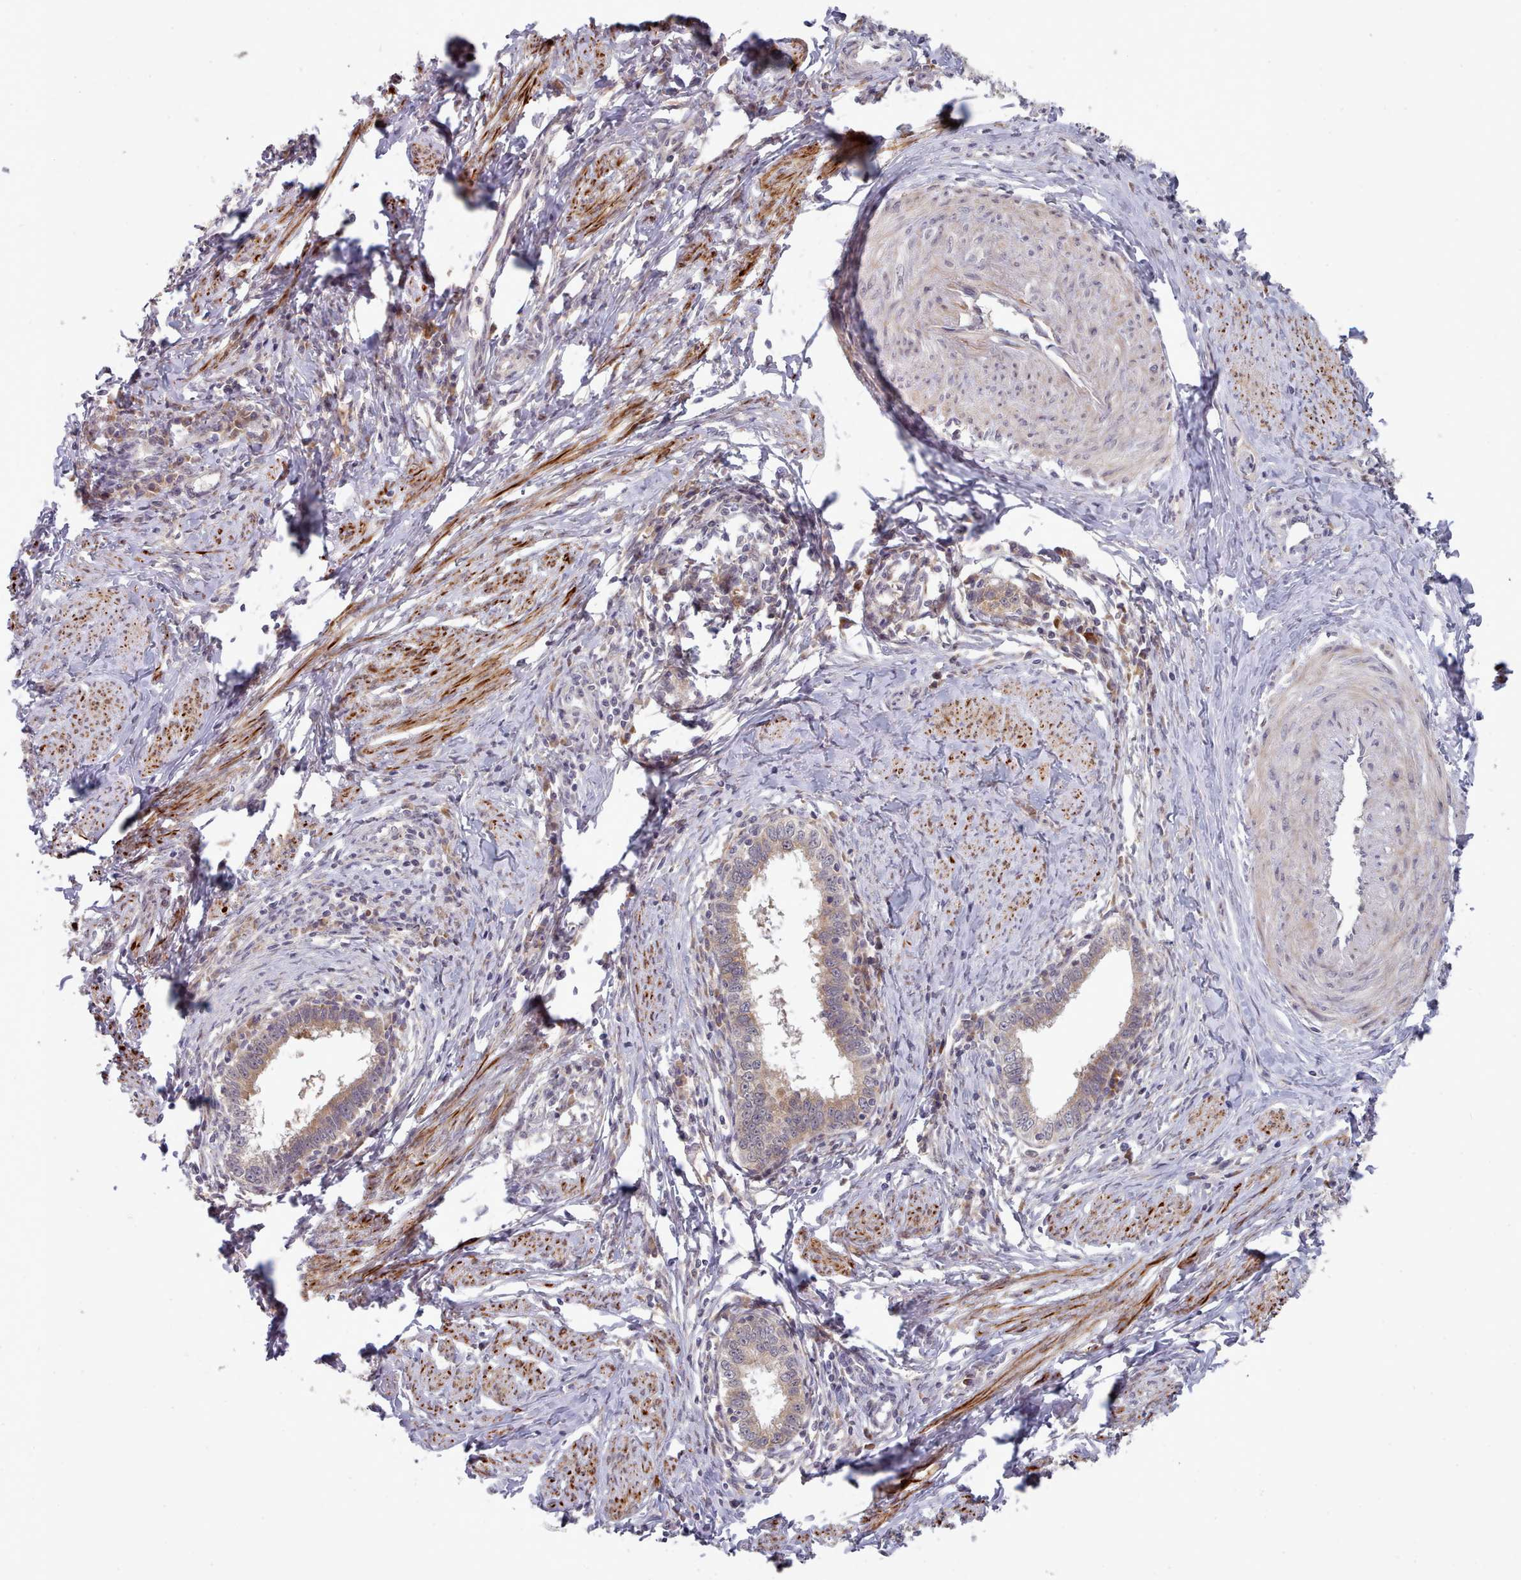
{"staining": {"intensity": "weak", "quantity": ">75%", "location": "cytoplasmic/membranous"}, "tissue": "cervical cancer", "cell_type": "Tumor cells", "image_type": "cancer", "snomed": [{"axis": "morphology", "description": "Adenocarcinoma, NOS"}, {"axis": "topography", "description": "Cervix"}], "caption": "Immunohistochemical staining of human adenocarcinoma (cervical) demonstrates weak cytoplasmic/membranous protein positivity in approximately >75% of tumor cells.", "gene": "TRIM26", "patient": {"sex": "female", "age": 36}}